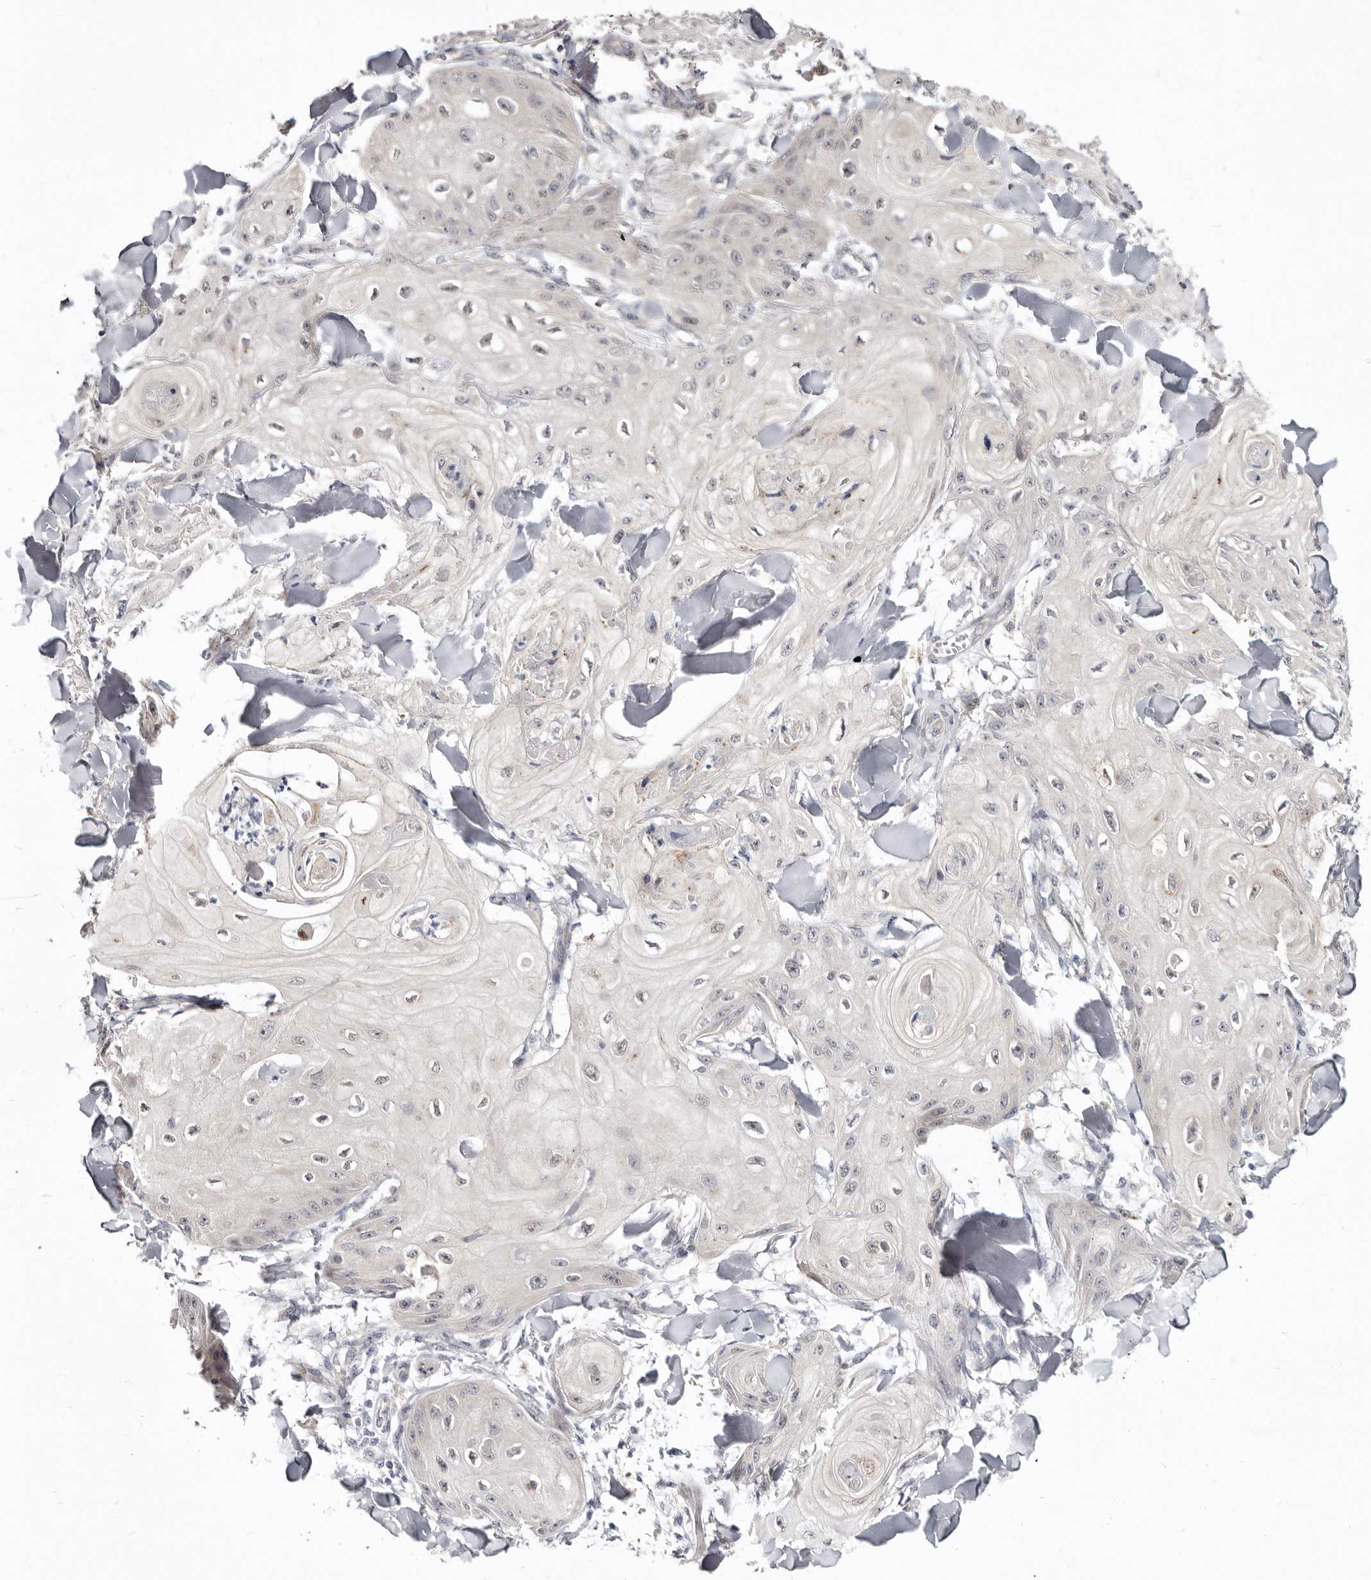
{"staining": {"intensity": "negative", "quantity": "none", "location": "none"}, "tissue": "skin cancer", "cell_type": "Tumor cells", "image_type": "cancer", "snomed": [{"axis": "morphology", "description": "Squamous cell carcinoma, NOS"}, {"axis": "topography", "description": "Skin"}], "caption": "The IHC photomicrograph has no significant staining in tumor cells of squamous cell carcinoma (skin) tissue.", "gene": "KLHL4", "patient": {"sex": "male", "age": 74}}